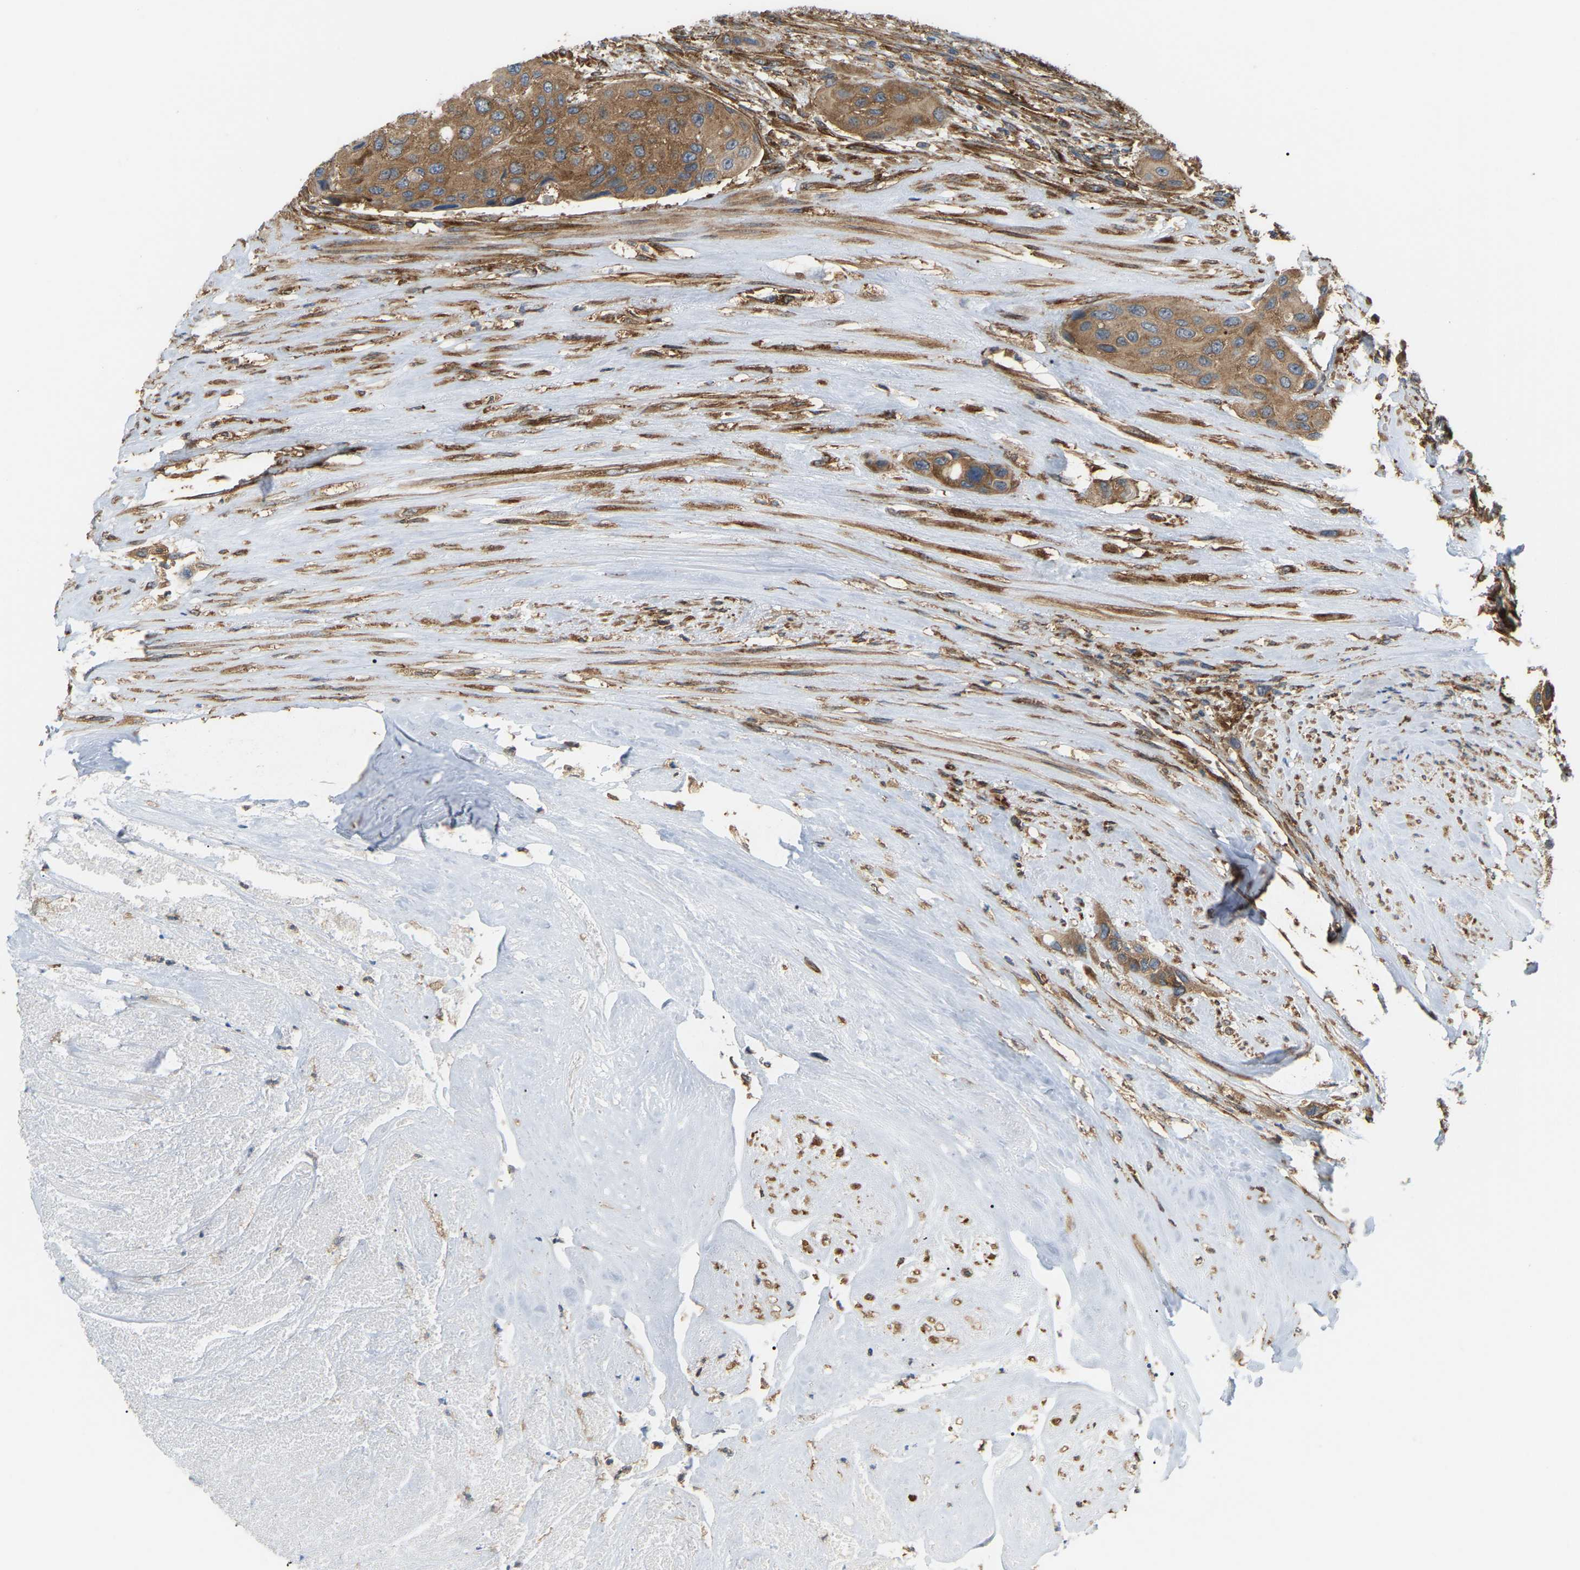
{"staining": {"intensity": "moderate", "quantity": ">75%", "location": "cytoplasmic/membranous"}, "tissue": "urothelial cancer", "cell_type": "Tumor cells", "image_type": "cancer", "snomed": [{"axis": "morphology", "description": "Urothelial carcinoma, High grade"}, {"axis": "topography", "description": "Urinary bladder"}], "caption": "IHC (DAB) staining of high-grade urothelial carcinoma exhibits moderate cytoplasmic/membranous protein expression in about >75% of tumor cells.", "gene": "PICALM", "patient": {"sex": "female", "age": 56}}